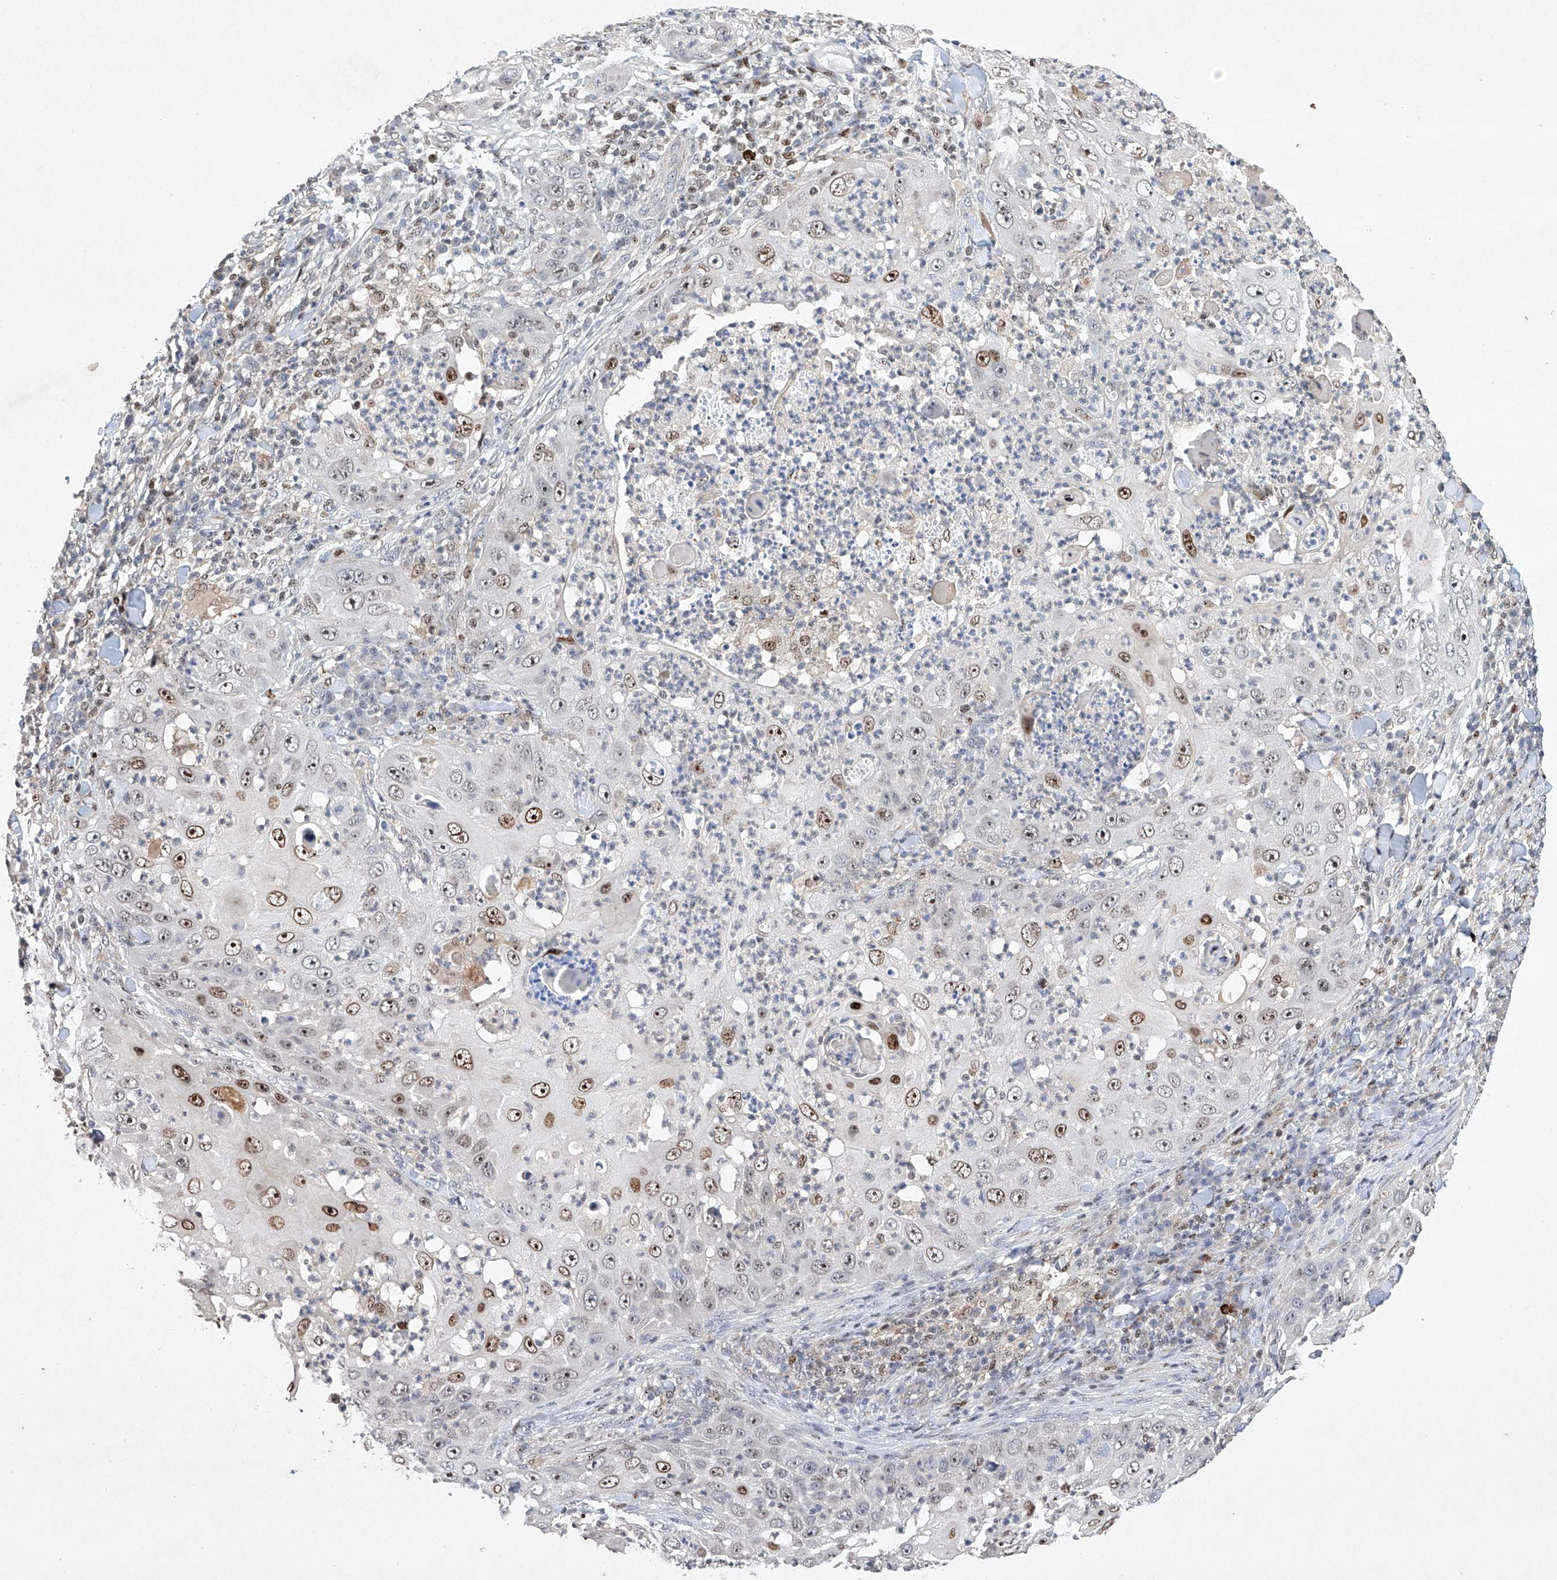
{"staining": {"intensity": "moderate", "quantity": "25%-75%", "location": "nuclear"}, "tissue": "skin cancer", "cell_type": "Tumor cells", "image_type": "cancer", "snomed": [{"axis": "morphology", "description": "Squamous cell carcinoma, NOS"}, {"axis": "topography", "description": "Skin"}], "caption": "Human skin squamous cell carcinoma stained with a protein marker demonstrates moderate staining in tumor cells.", "gene": "AFG1L", "patient": {"sex": "female", "age": 44}}